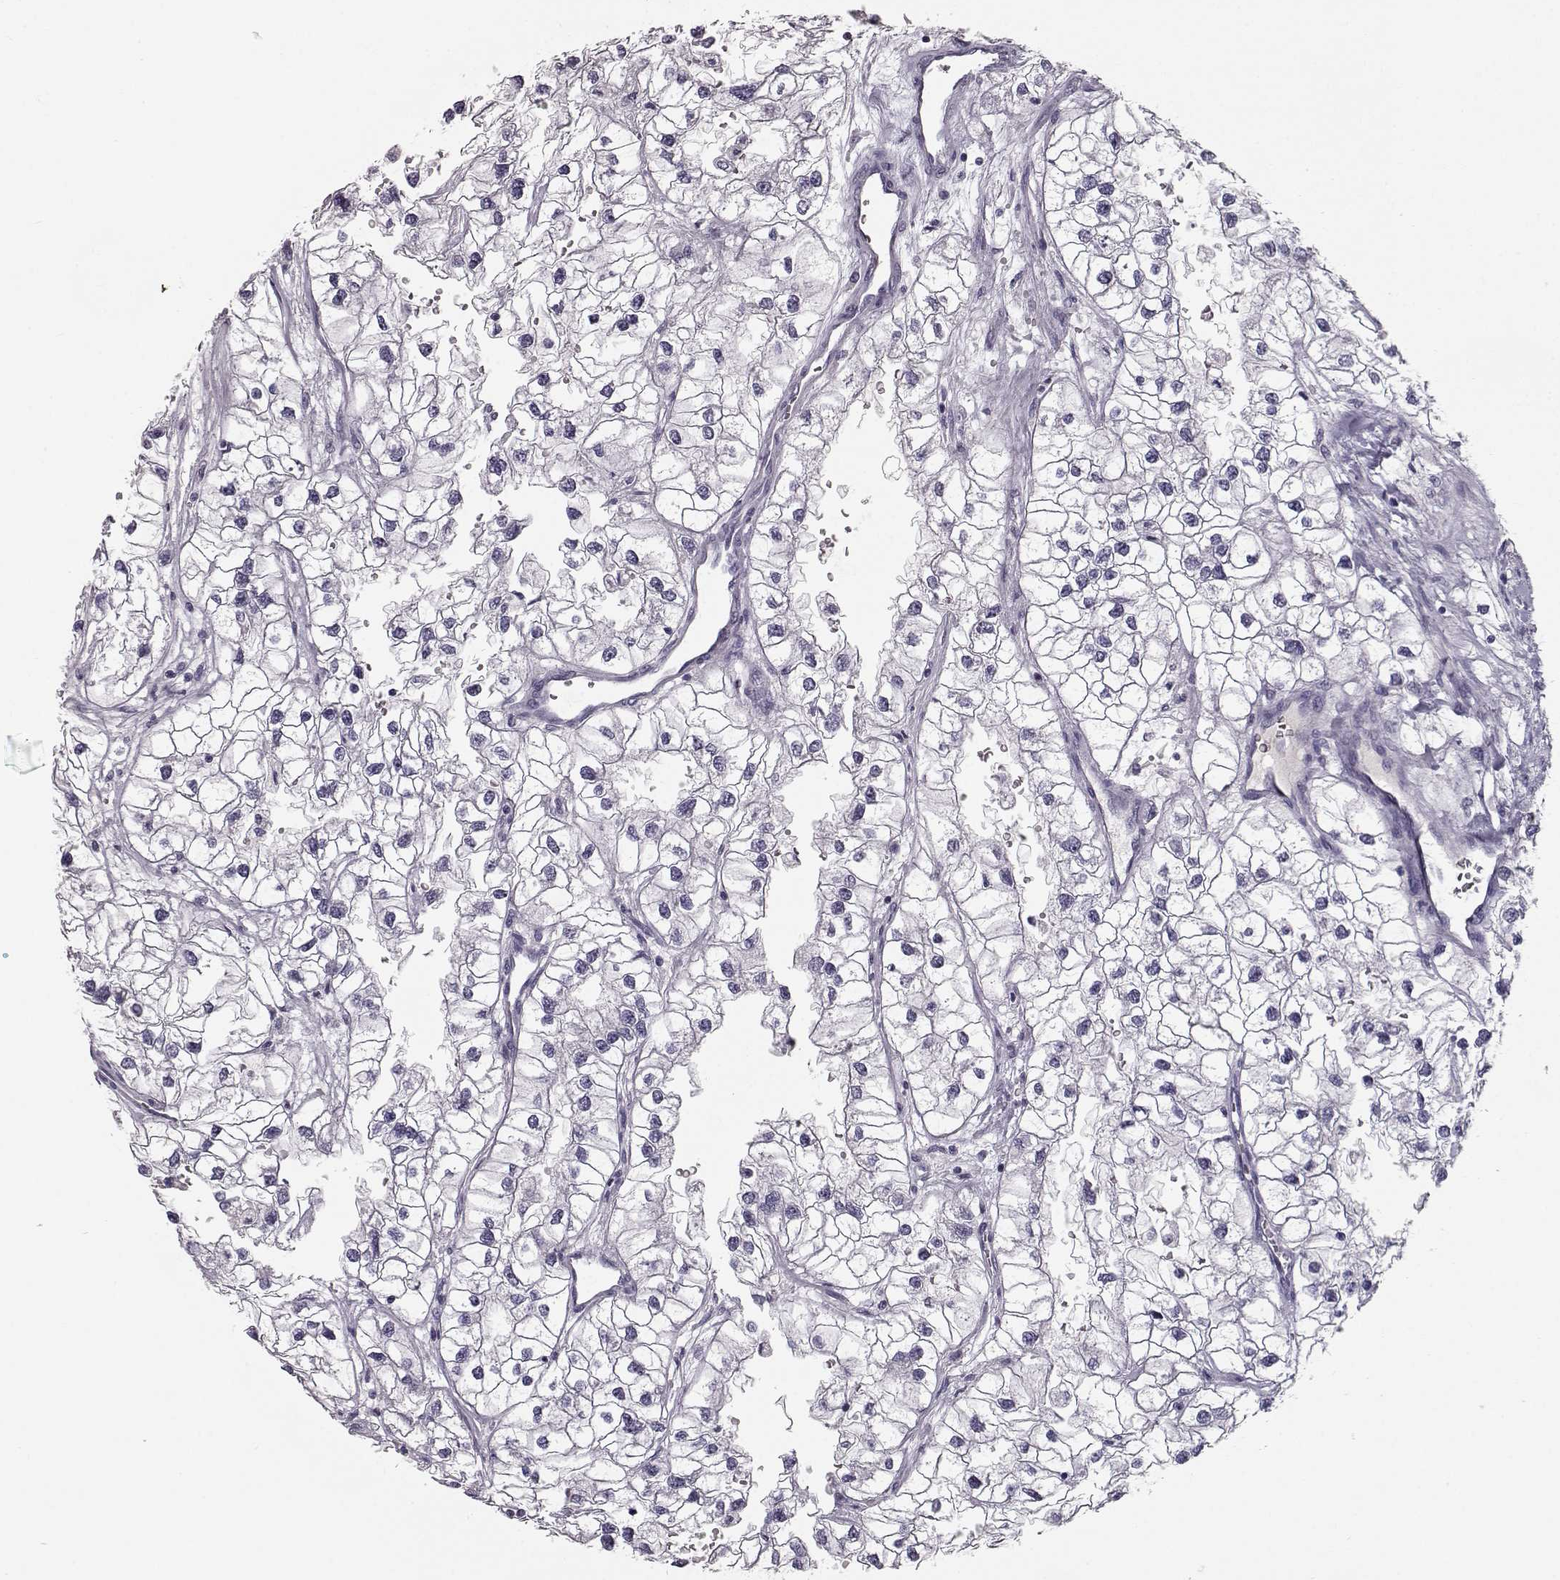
{"staining": {"intensity": "negative", "quantity": "none", "location": "none"}, "tissue": "renal cancer", "cell_type": "Tumor cells", "image_type": "cancer", "snomed": [{"axis": "morphology", "description": "Adenocarcinoma, NOS"}, {"axis": "topography", "description": "Kidney"}], "caption": "IHC photomicrograph of neoplastic tissue: human renal cancer (adenocarcinoma) stained with DAB displays no significant protein positivity in tumor cells.", "gene": "CCL19", "patient": {"sex": "male", "age": 59}}